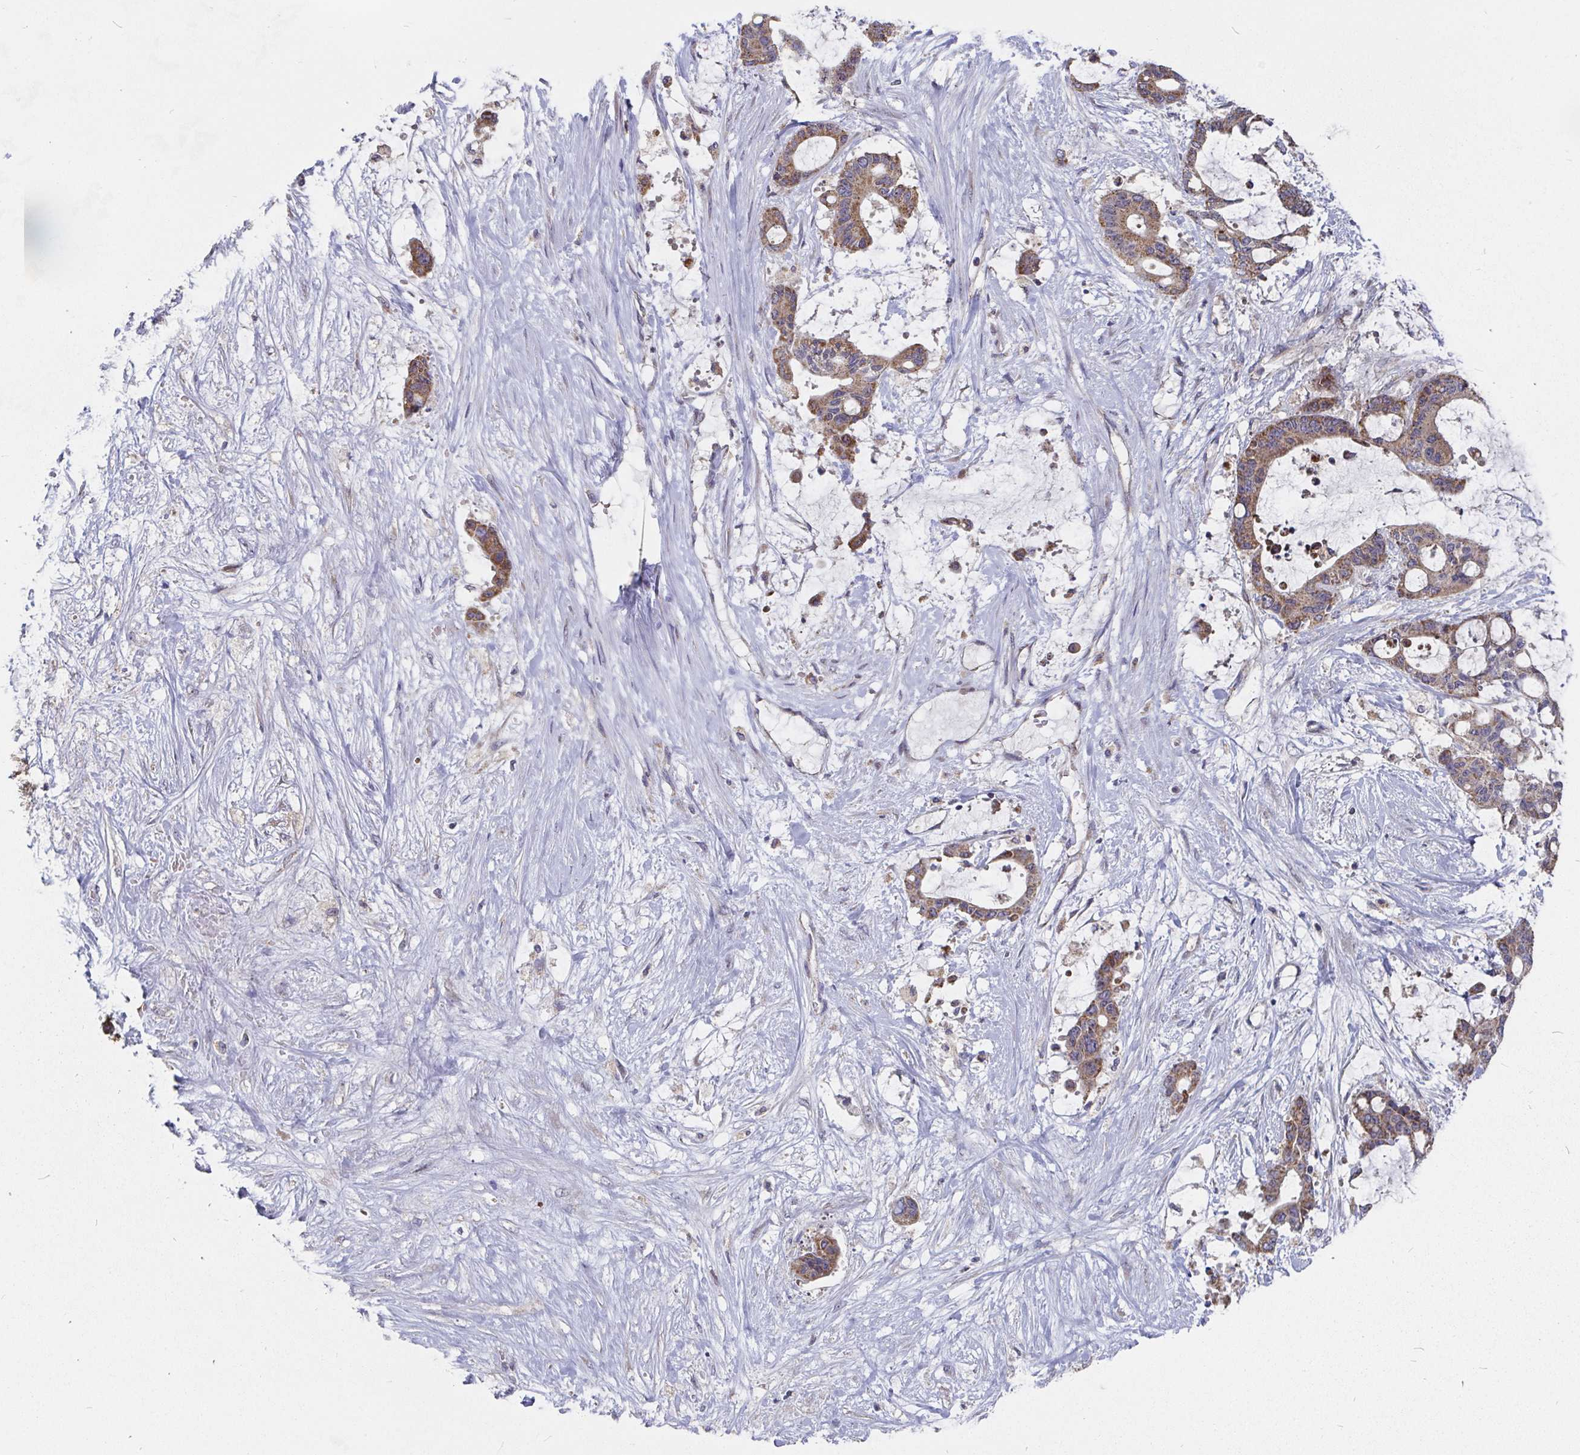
{"staining": {"intensity": "moderate", "quantity": ">75%", "location": "cytoplasmic/membranous"}, "tissue": "liver cancer", "cell_type": "Tumor cells", "image_type": "cancer", "snomed": [{"axis": "morphology", "description": "Normal tissue, NOS"}, {"axis": "morphology", "description": "Cholangiocarcinoma"}, {"axis": "topography", "description": "Liver"}, {"axis": "topography", "description": "Peripheral nerve tissue"}], "caption": "This is an image of immunohistochemistry (IHC) staining of liver cancer, which shows moderate expression in the cytoplasmic/membranous of tumor cells.", "gene": "PDF", "patient": {"sex": "female", "age": 73}}